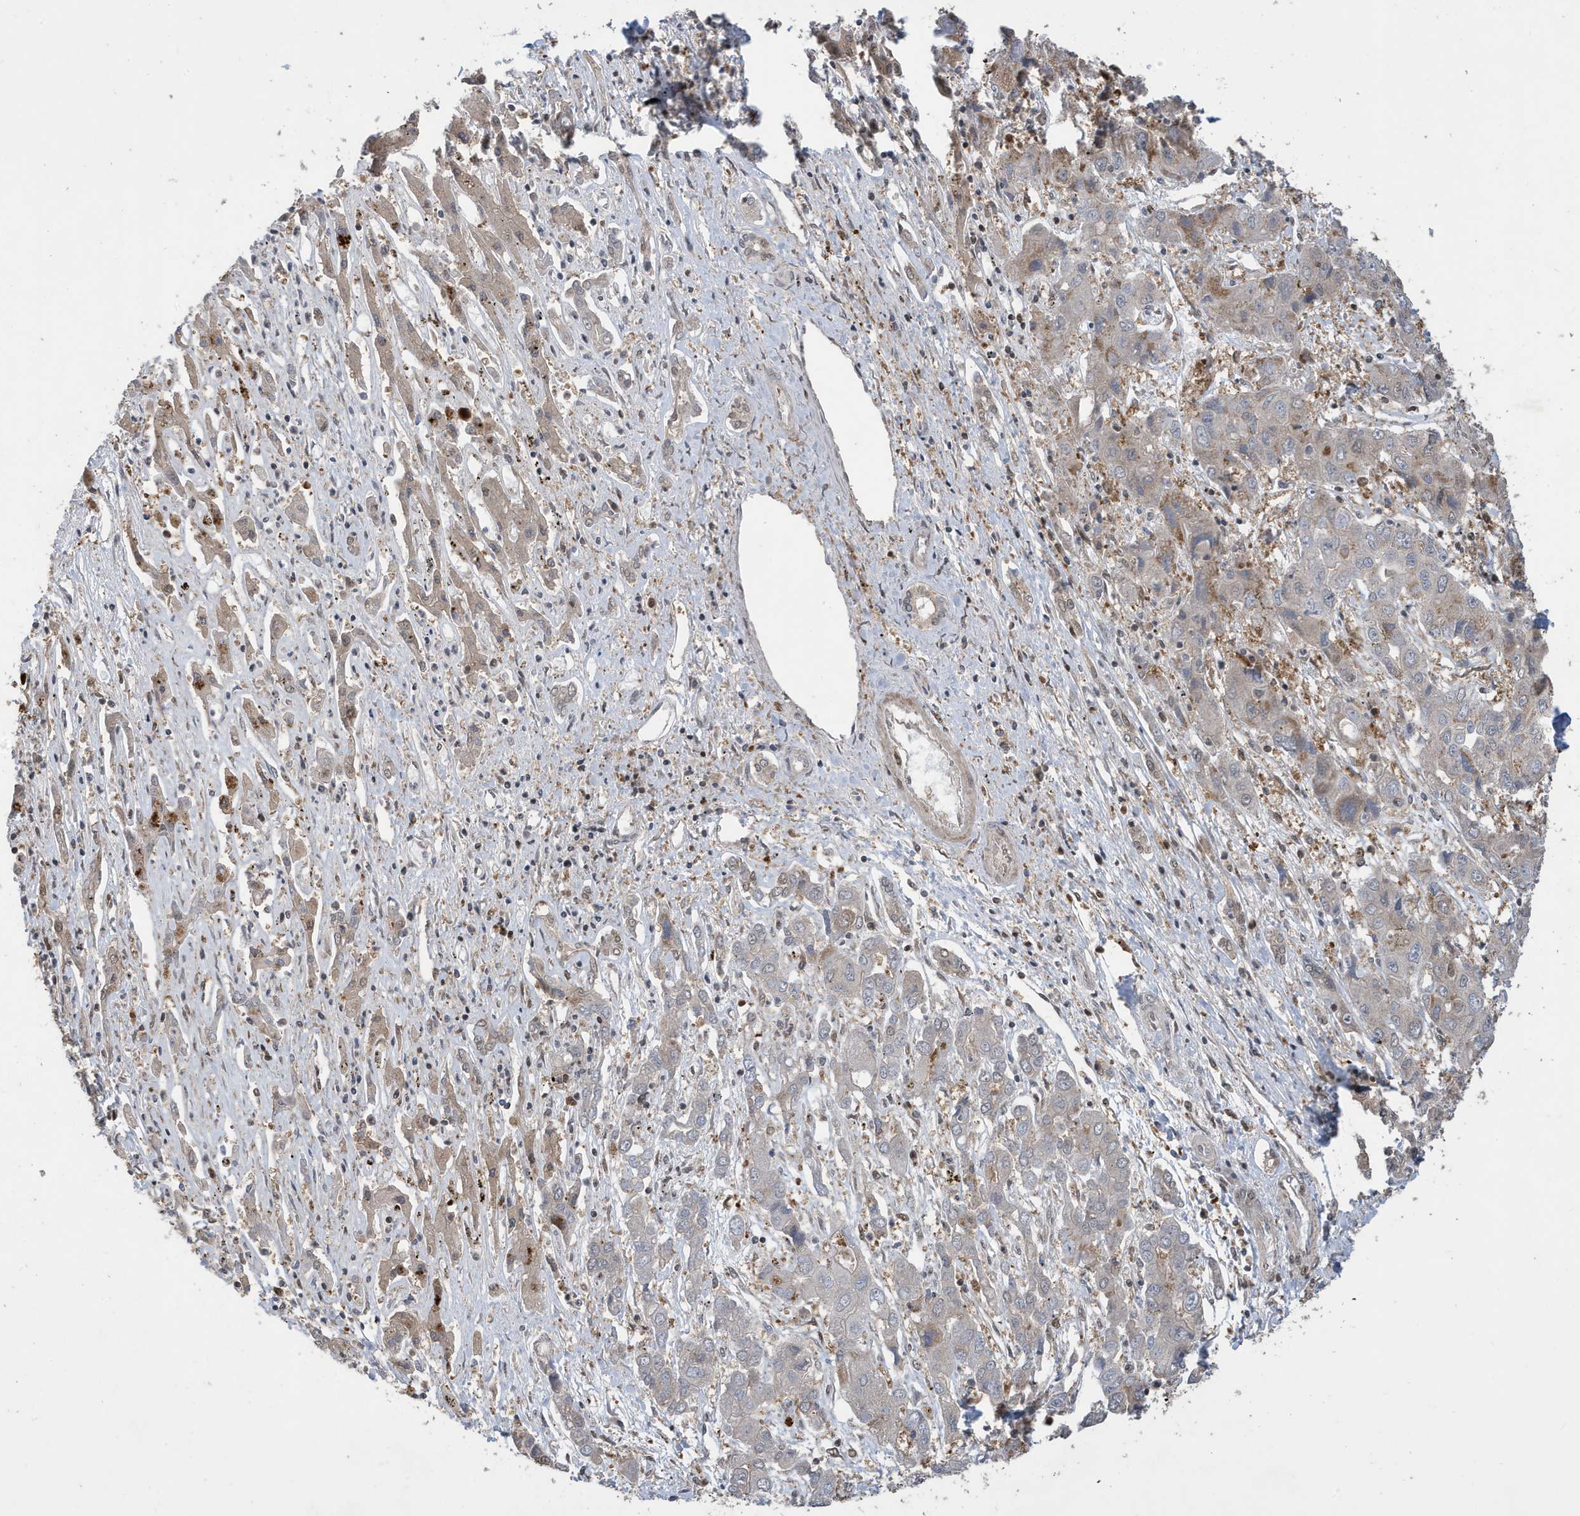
{"staining": {"intensity": "negative", "quantity": "none", "location": "none"}, "tissue": "liver cancer", "cell_type": "Tumor cells", "image_type": "cancer", "snomed": [{"axis": "morphology", "description": "Cholangiocarcinoma"}, {"axis": "topography", "description": "Liver"}], "caption": "DAB immunohistochemical staining of human liver cancer exhibits no significant staining in tumor cells.", "gene": "UBQLN1", "patient": {"sex": "male", "age": 67}}